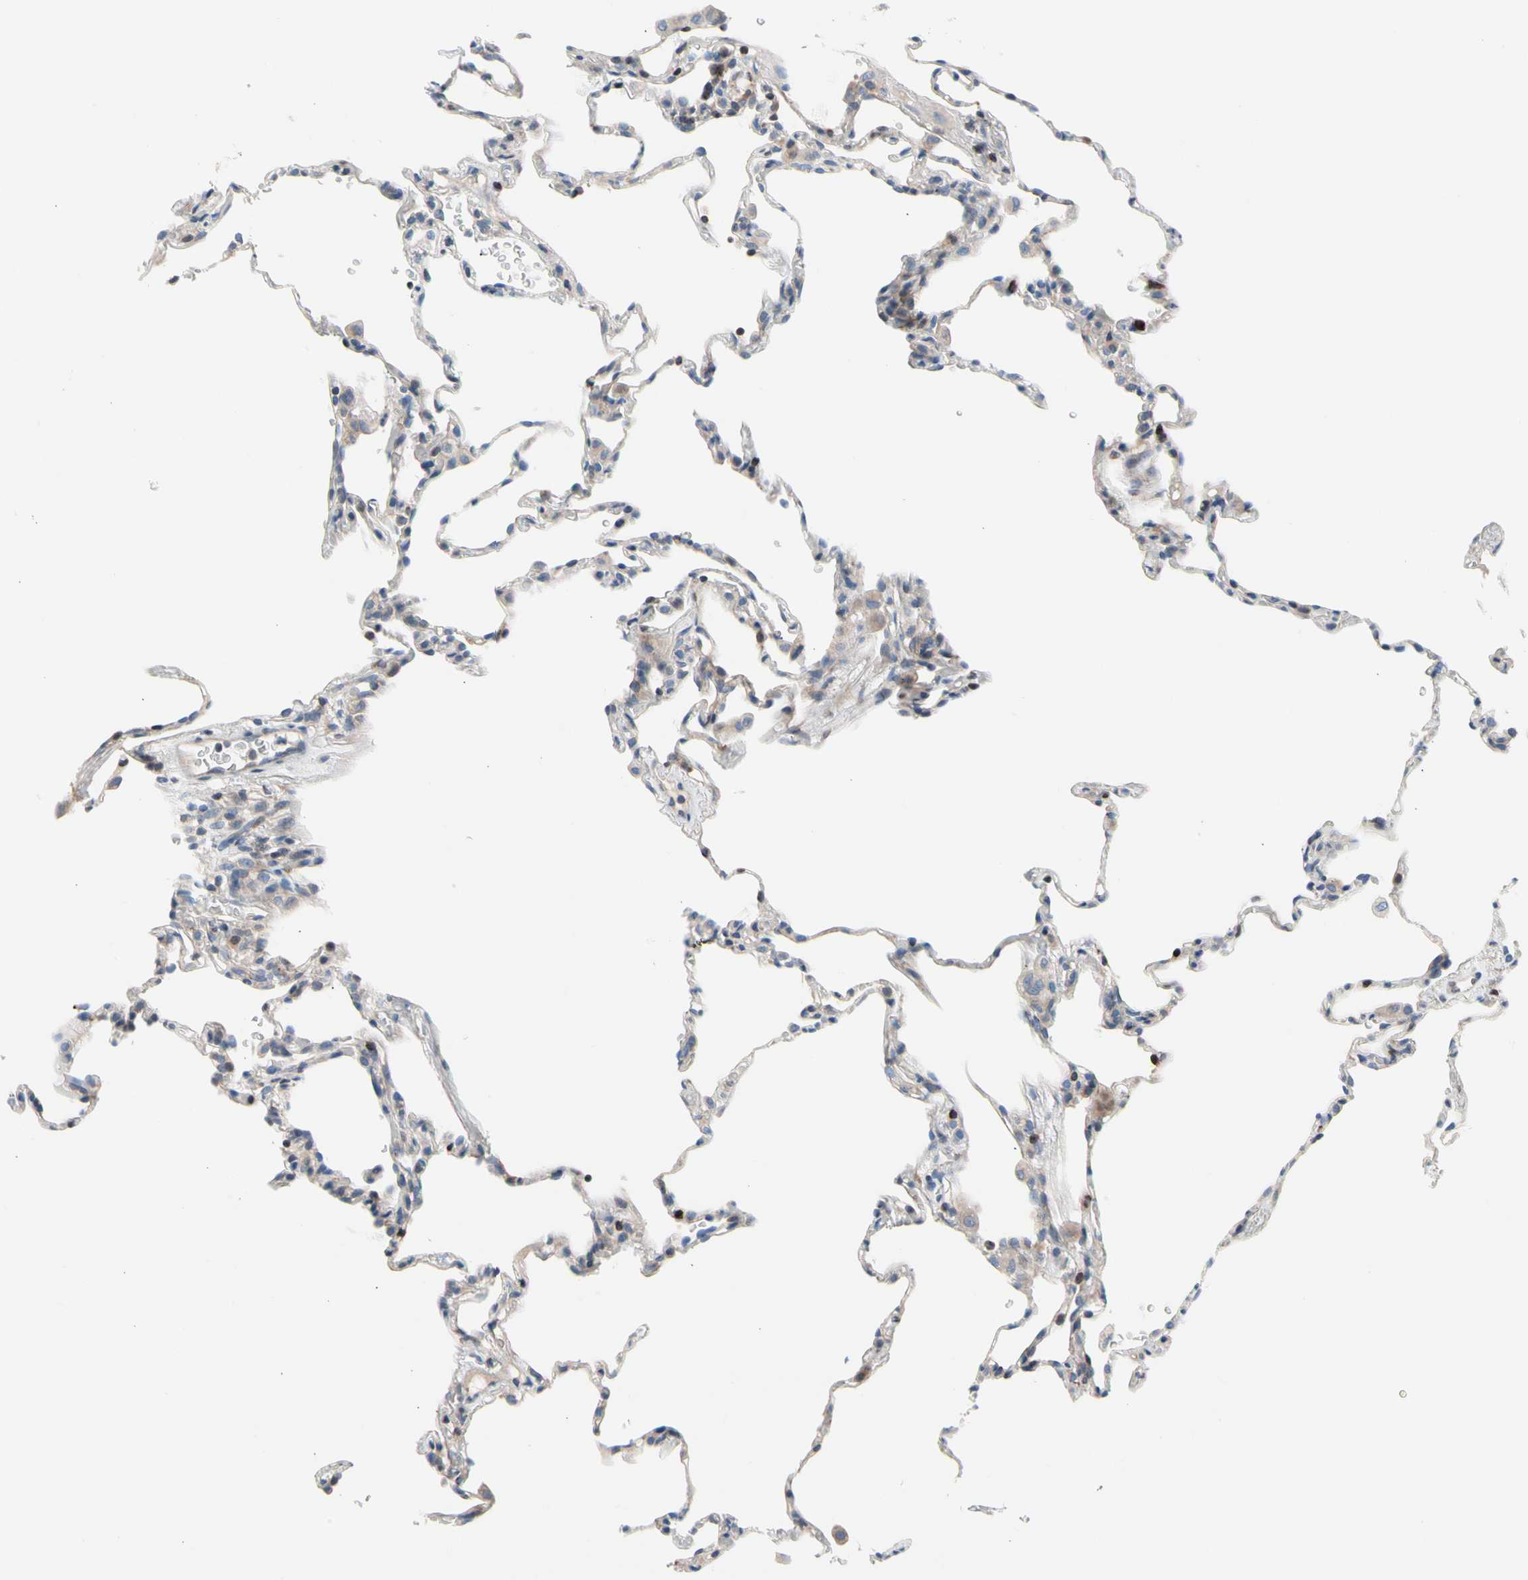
{"staining": {"intensity": "weak", "quantity": "<25%", "location": "cytoplasmic/membranous"}, "tissue": "lung", "cell_type": "Alveolar cells", "image_type": "normal", "snomed": [{"axis": "morphology", "description": "Normal tissue, NOS"}, {"axis": "topography", "description": "Lung"}], "caption": "This is an immunohistochemistry micrograph of benign lung. There is no staining in alveolar cells.", "gene": "MAP3K3", "patient": {"sex": "male", "age": 59}}